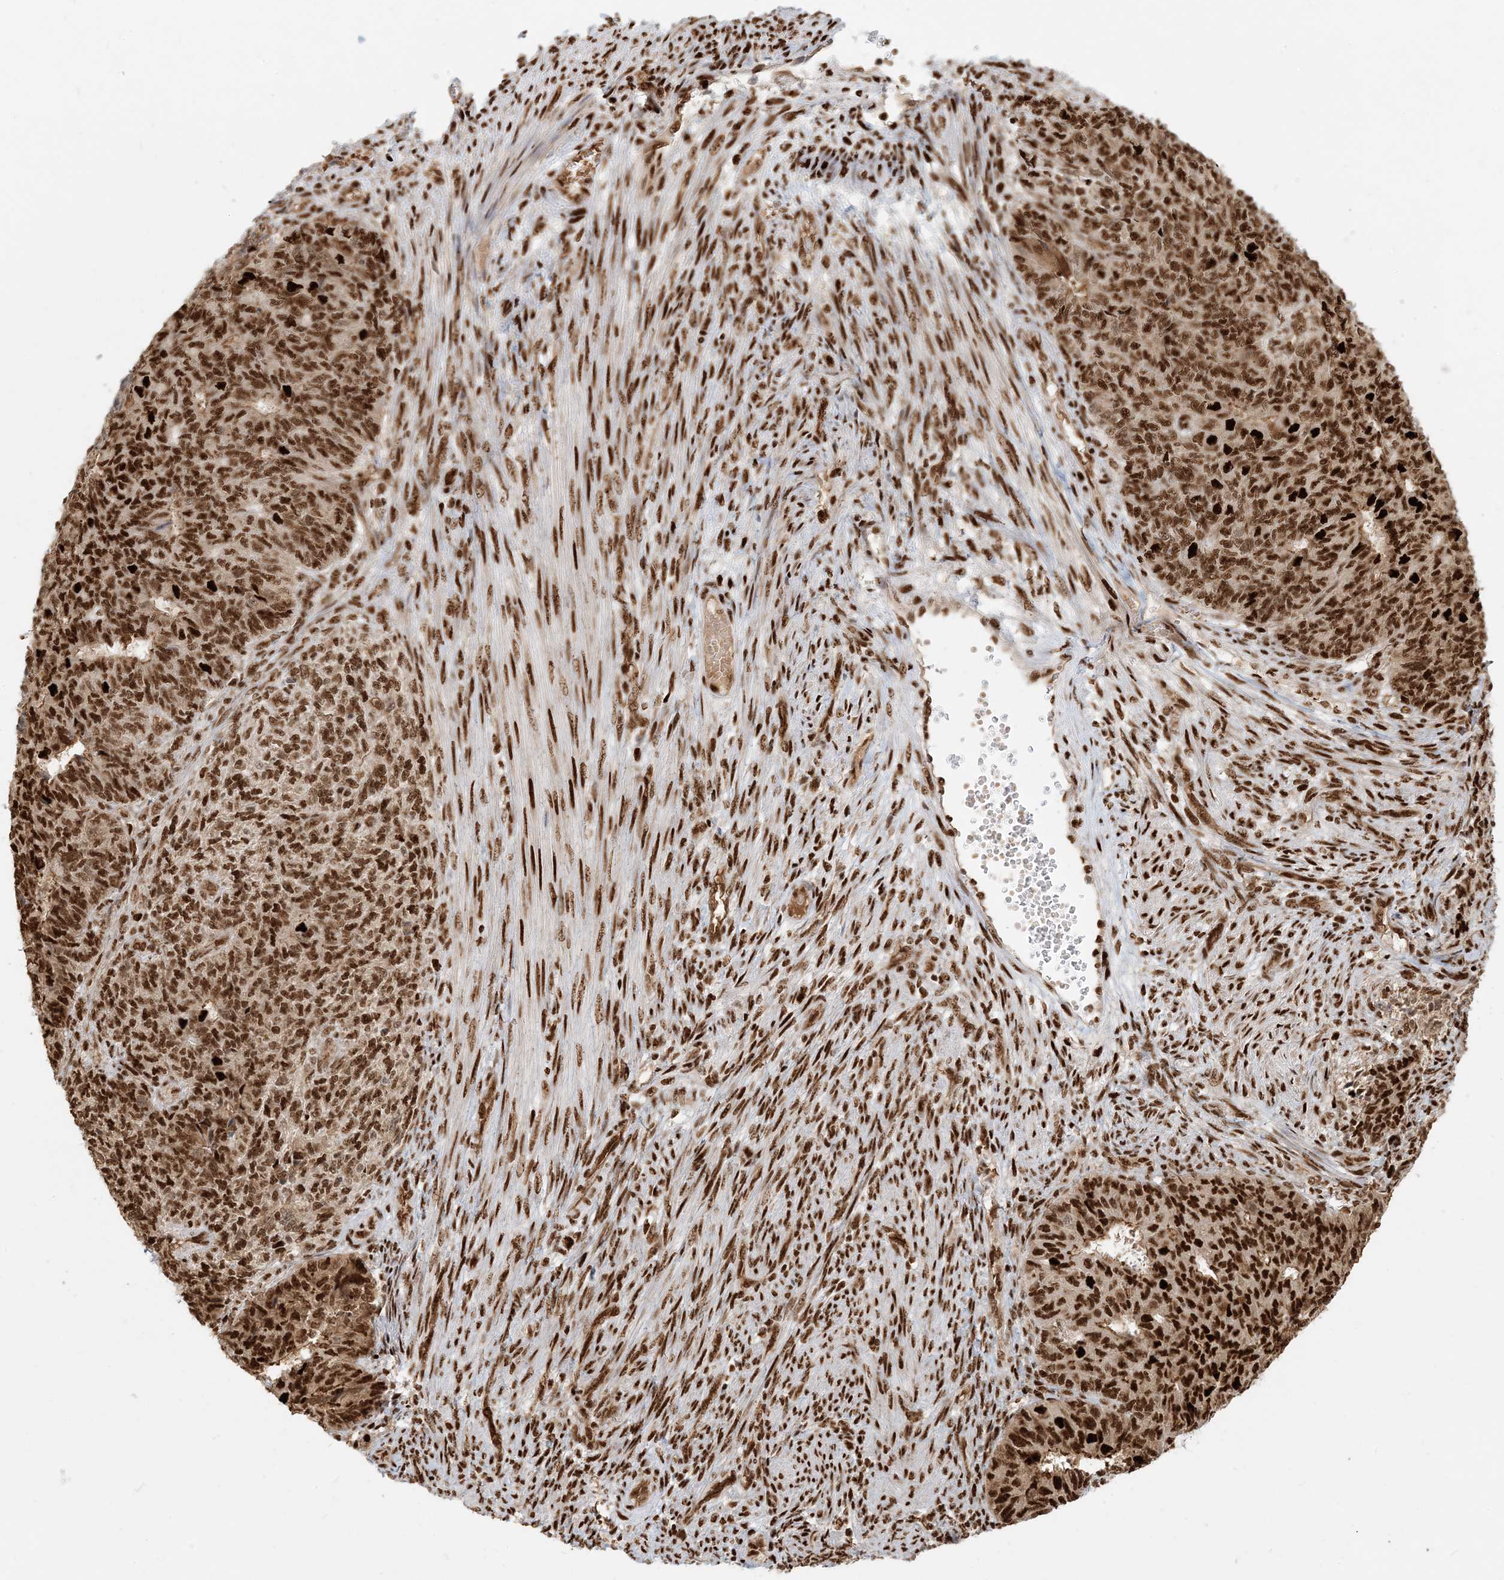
{"staining": {"intensity": "strong", "quantity": ">75%", "location": "nuclear"}, "tissue": "endometrial cancer", "cell_type": "Tumor cells", "image_type": "cancer", "snomed": [{"axis": "morphology", "description": "Adenocarcinoma, NOS"}, {"axis": "topography", "description": "Endometrium"}], "caption": "A brown stain shows strong nuclear staining of a protein in endometrial adenocarcinoma tumor cells.", "gene": "CKS2", "patient": {"sex": "female", "age": 32}}